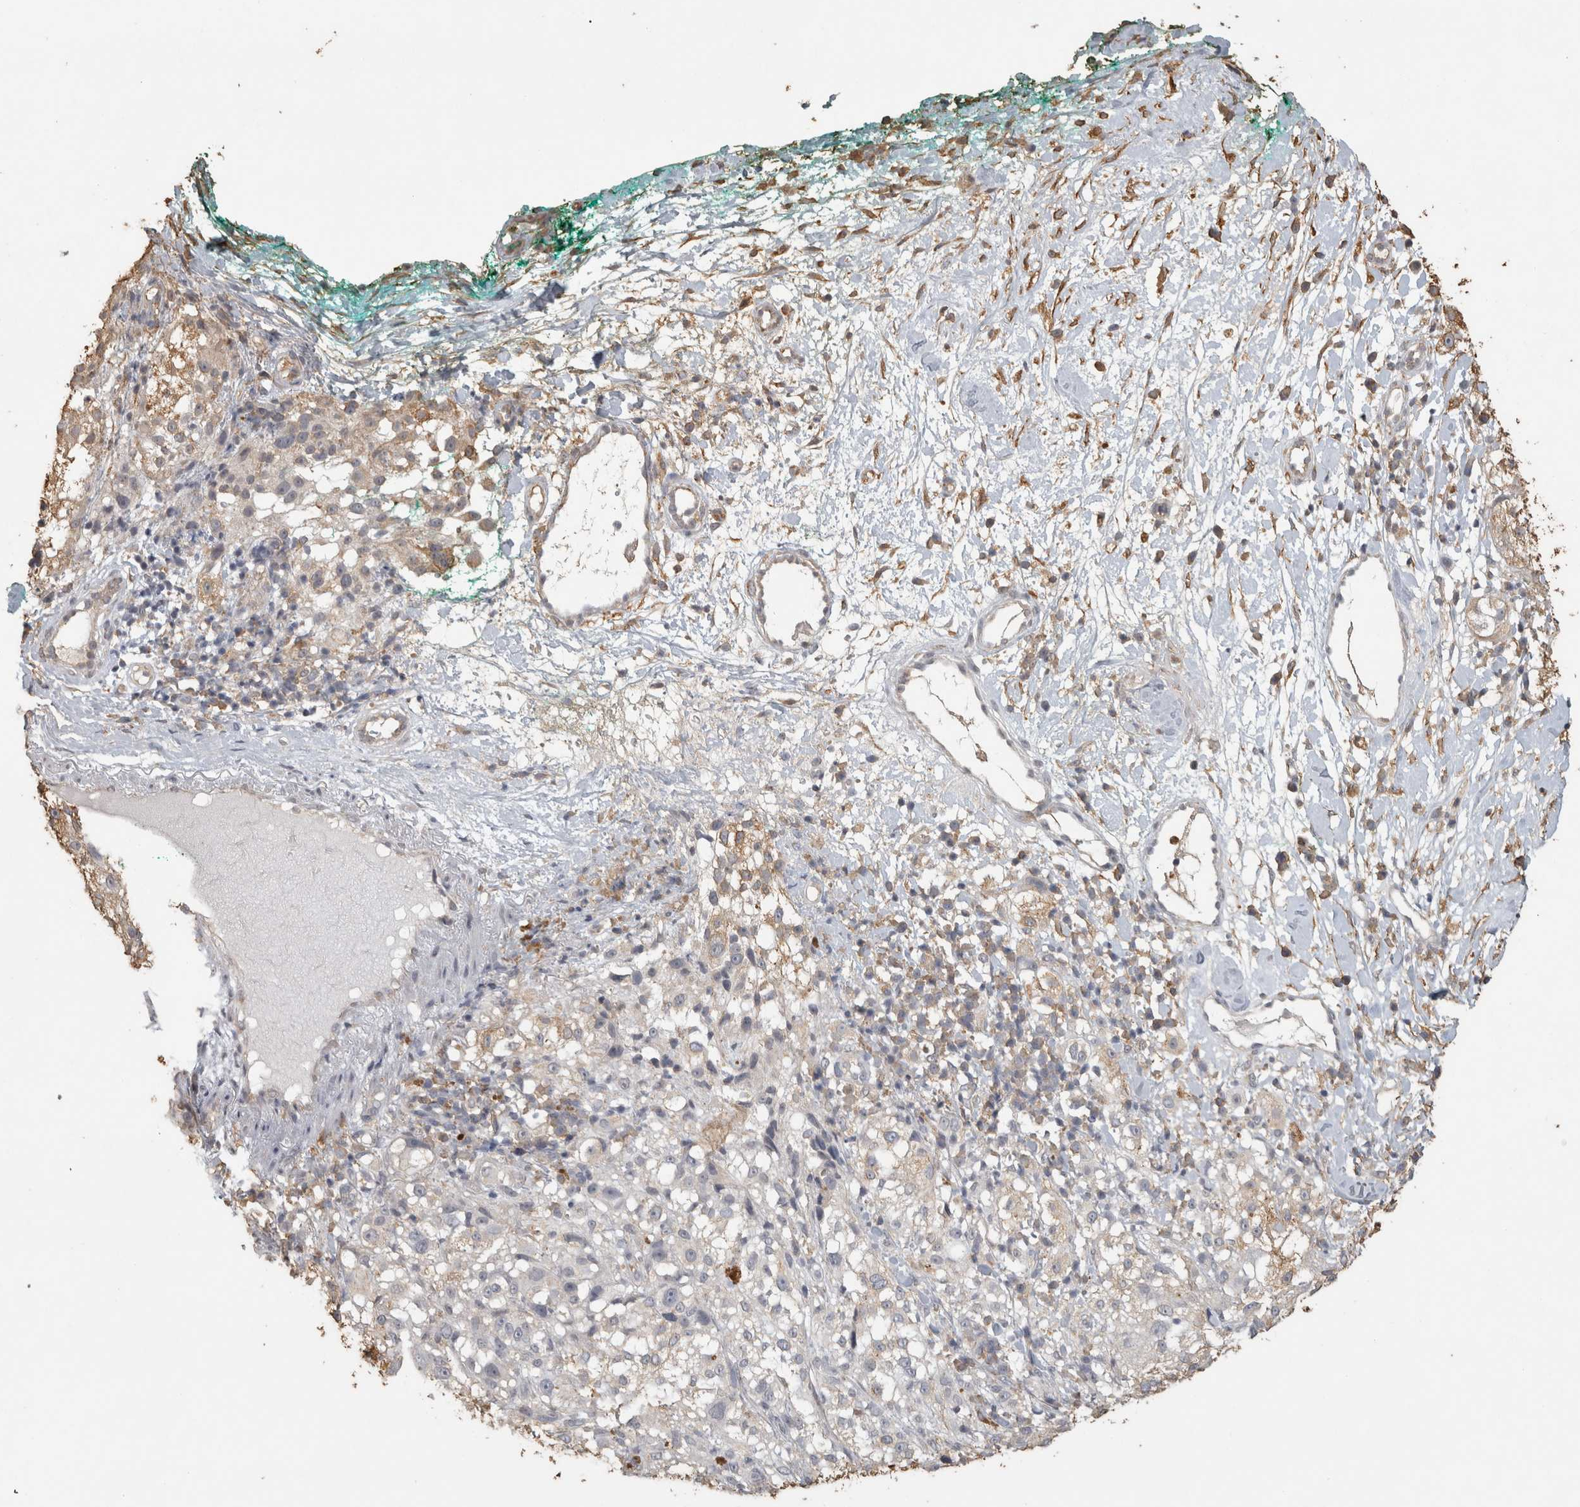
{"staining": {"intensity": "negative", "quantity": "none", "location": "none"}, "tissue": "melanoma", "cell_type": "Tumor cells", "image_type": "cancer", "snomed": [{"axis": "morphology", "description": "Necrosis, NOS"}, {"axis": "morphology", "description": "Malignant melanoma, NOS"}, {"axis": "topography", "description": "Skin"}], "caption": "Photomicrograph shows no significant protein positivity in tumor cells of melanoma.", "gene": "REPS2", "patient": {"sex": "female", "age": 87}}